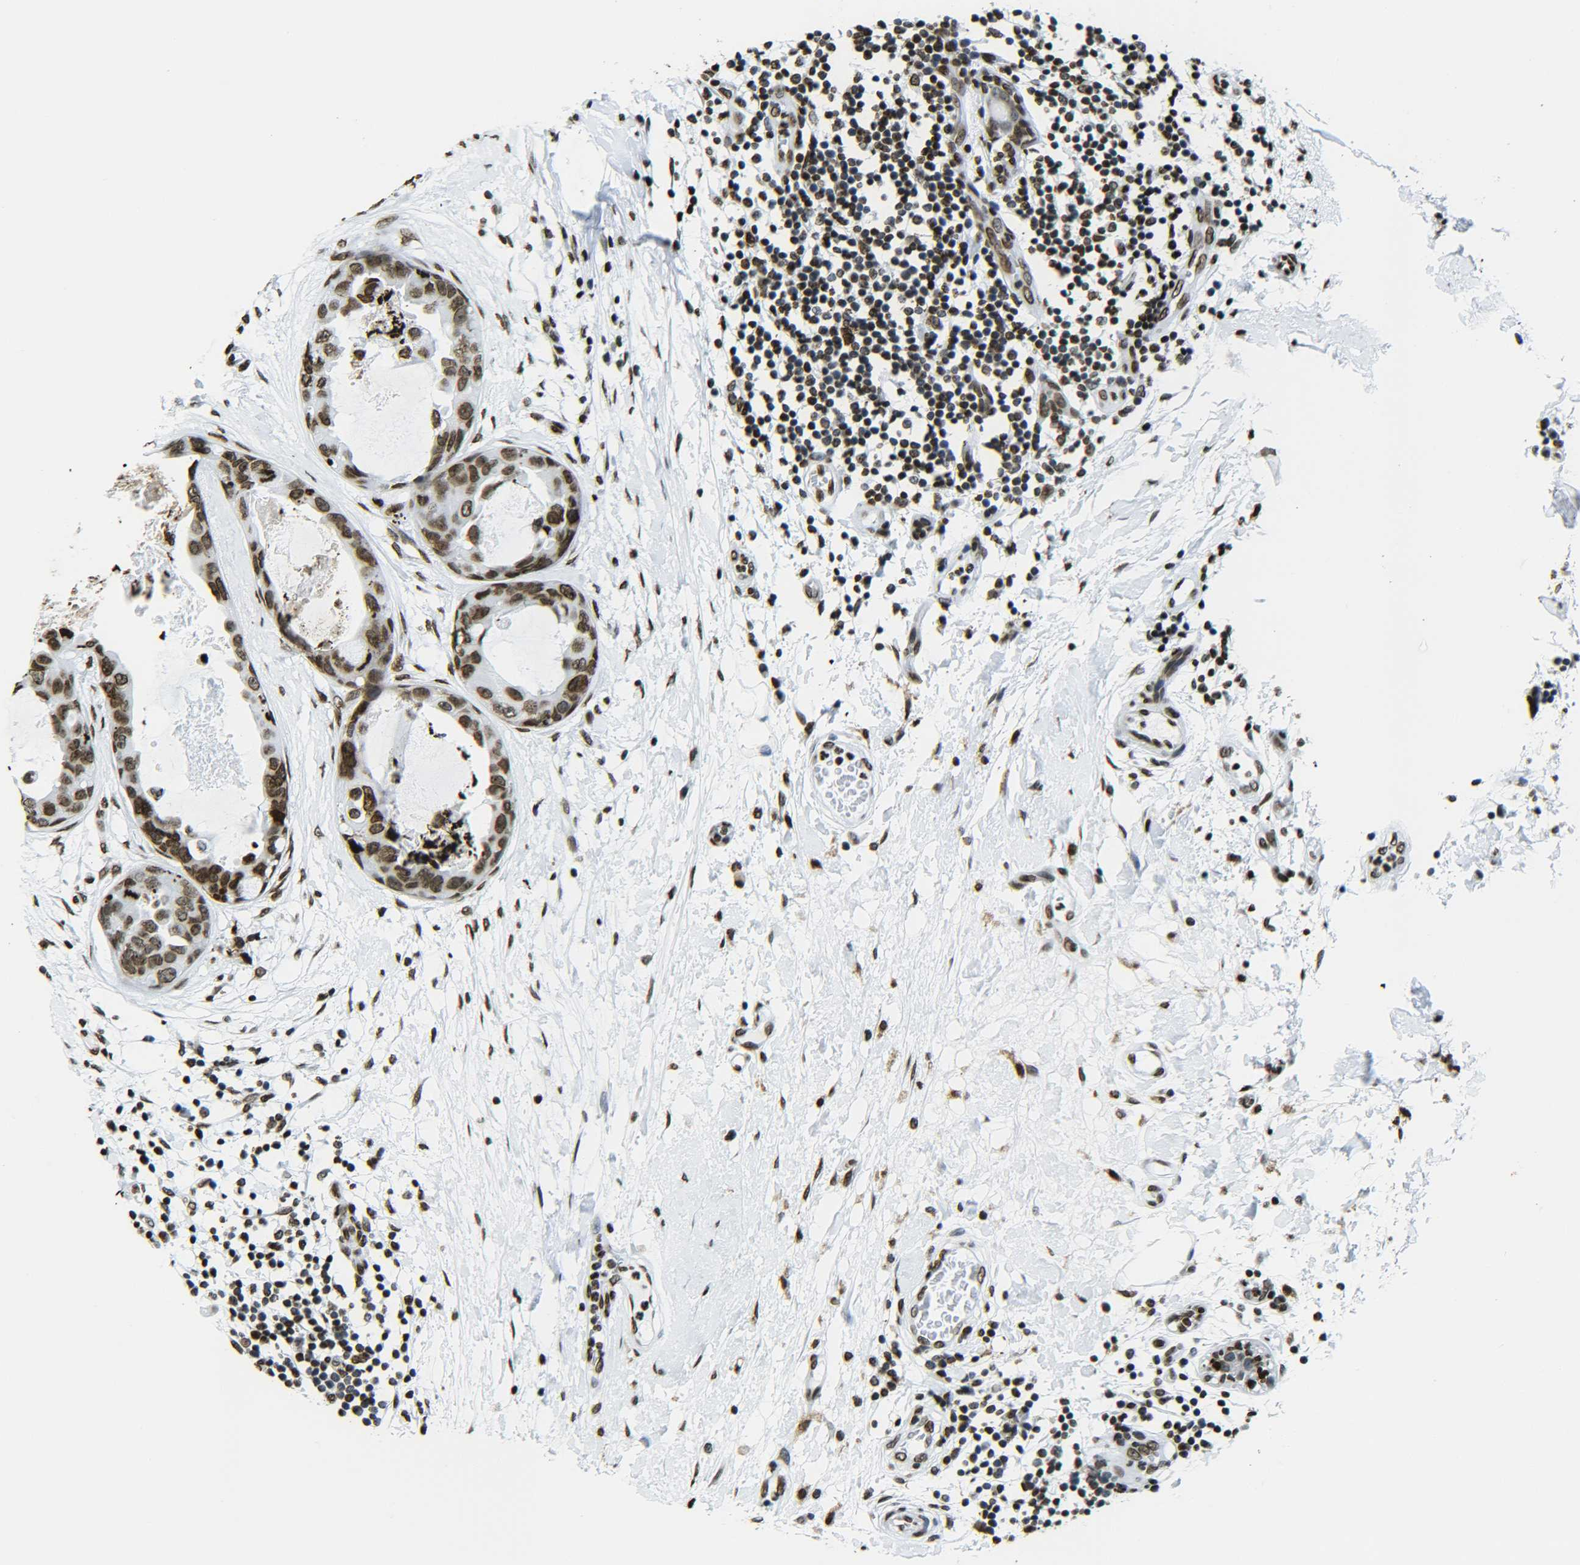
{"staining": {"intensity": "moderate", "quantity": ">75%", "location": "nuclear"}, "tissue": "breast cancer", "cell_type": "Tumor cells", "image_type": "cancer", "snomed": [{"axis": "morphology", "description": "Duct carcinoma"}, {"axis": "topography", "description": "Breast"}], "caption": "Breast cancer (invasive ductal carcinoma) stained with DAB (3,3'-diaminobenzidine) IHC shows medium levels of moderate nuclear positivity in approximately >75% of tumor cells.", "gene": "H2AX", "patient": {"sex": "female", "age": 40}}